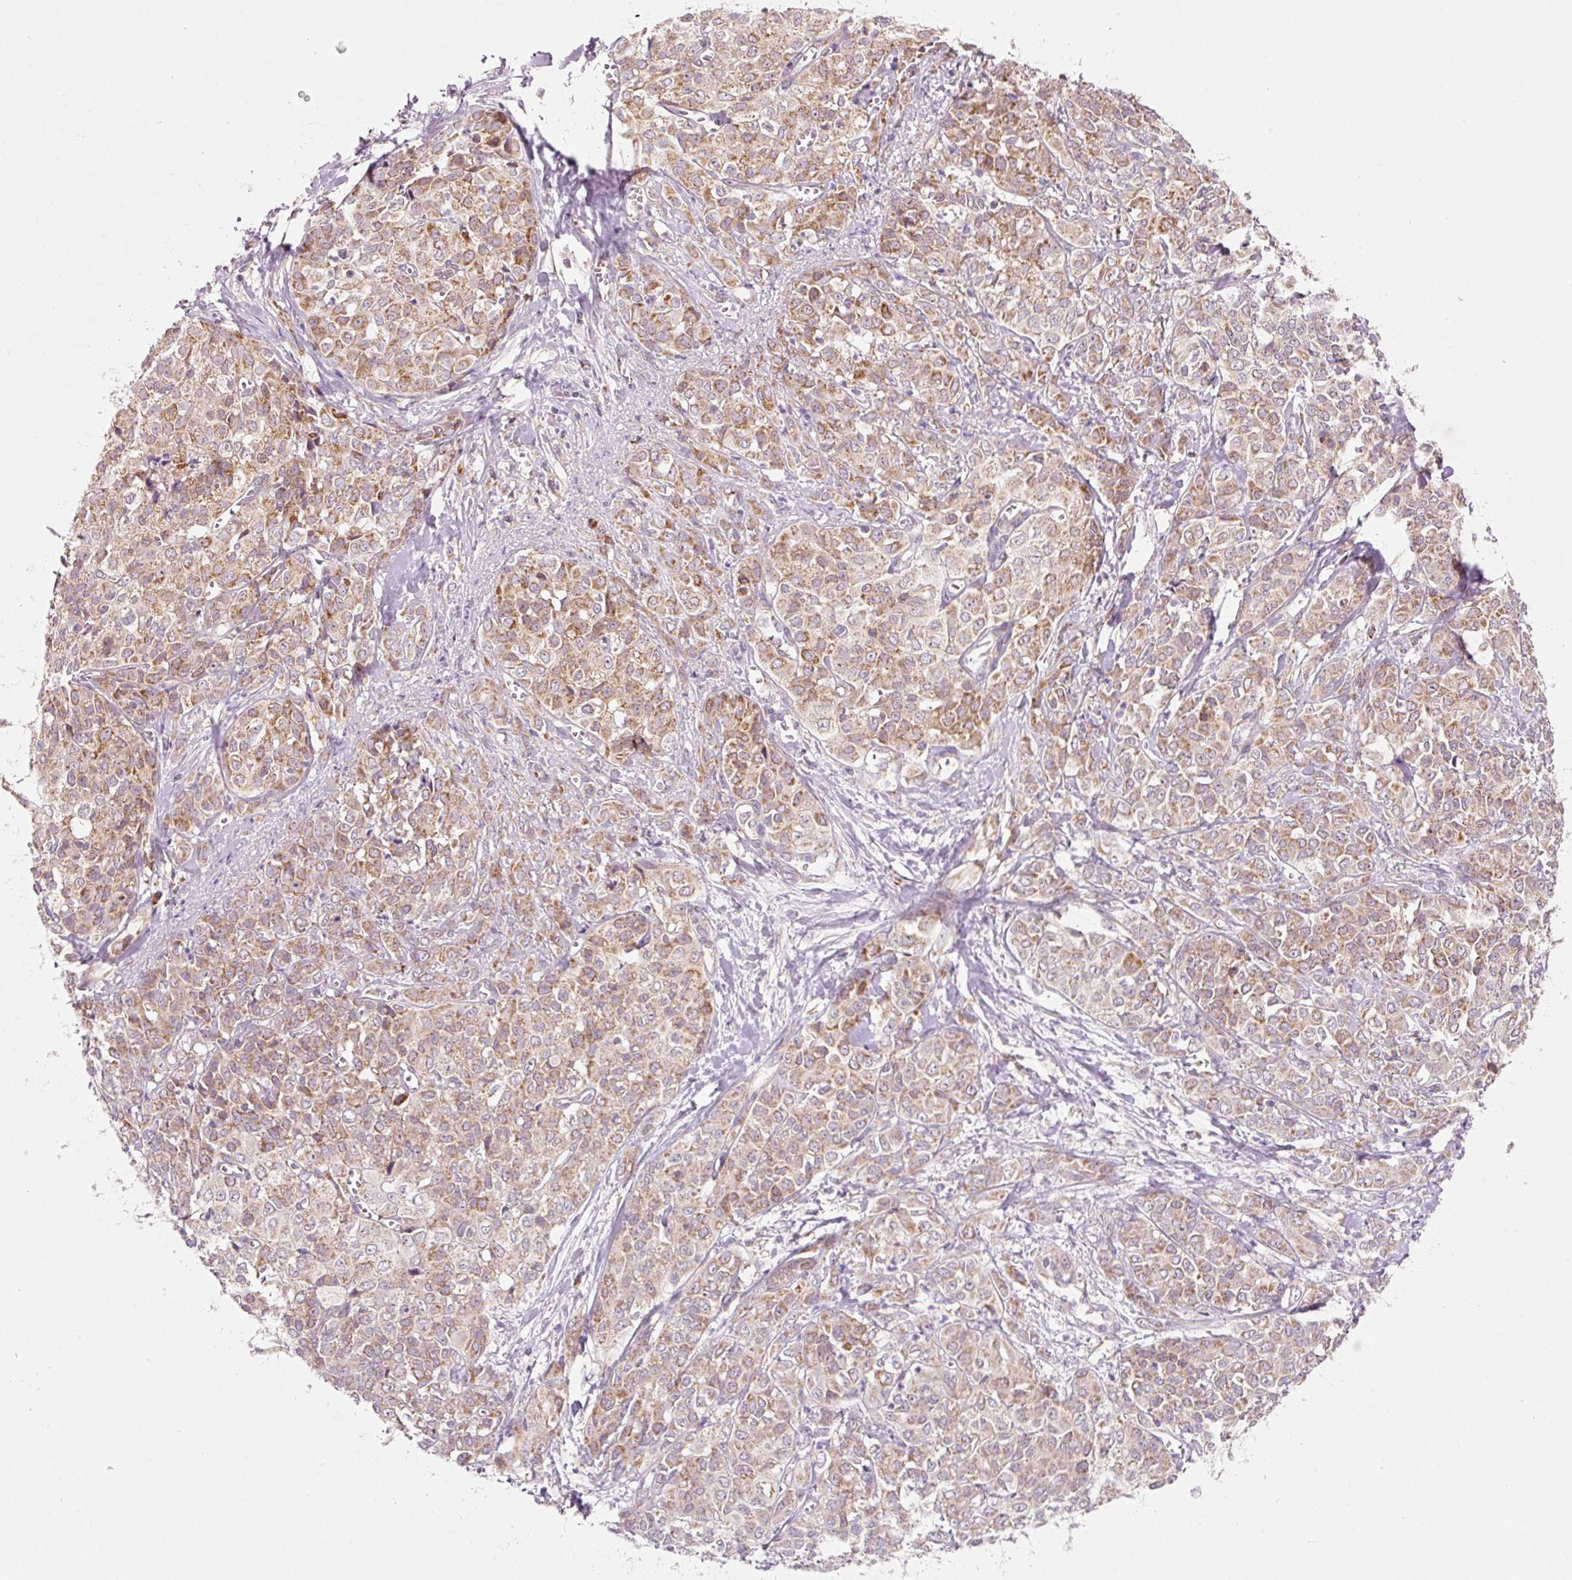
{"staining": {"intensity": "moderate", "quantity": ">75%", "location": "cytoplasmic/membranous"}, "tissue": "liver cancer", "cell_type": "Tumor cells", "image_type": "cancer", "snomed": [{"axis": "morphology", "description": "Cholangiocarcinoma"}, {"axis": "topography", "description": "Liver"}], "caption": "Liver cancer (cholangiocarcinoma) stained with DAB (3,3'-diaminobenzidine) immunohistochemistry reveals medium levels of moderate cytoplasmic/membranous staining in approximately >75% of tumor cells. Using DAB (brown) and hematoxylin (blue) stains, captured at high magnification using brightfield microscopy.", "gene": "FAM78B", "patient": {"sex": "female", "age": 77}}